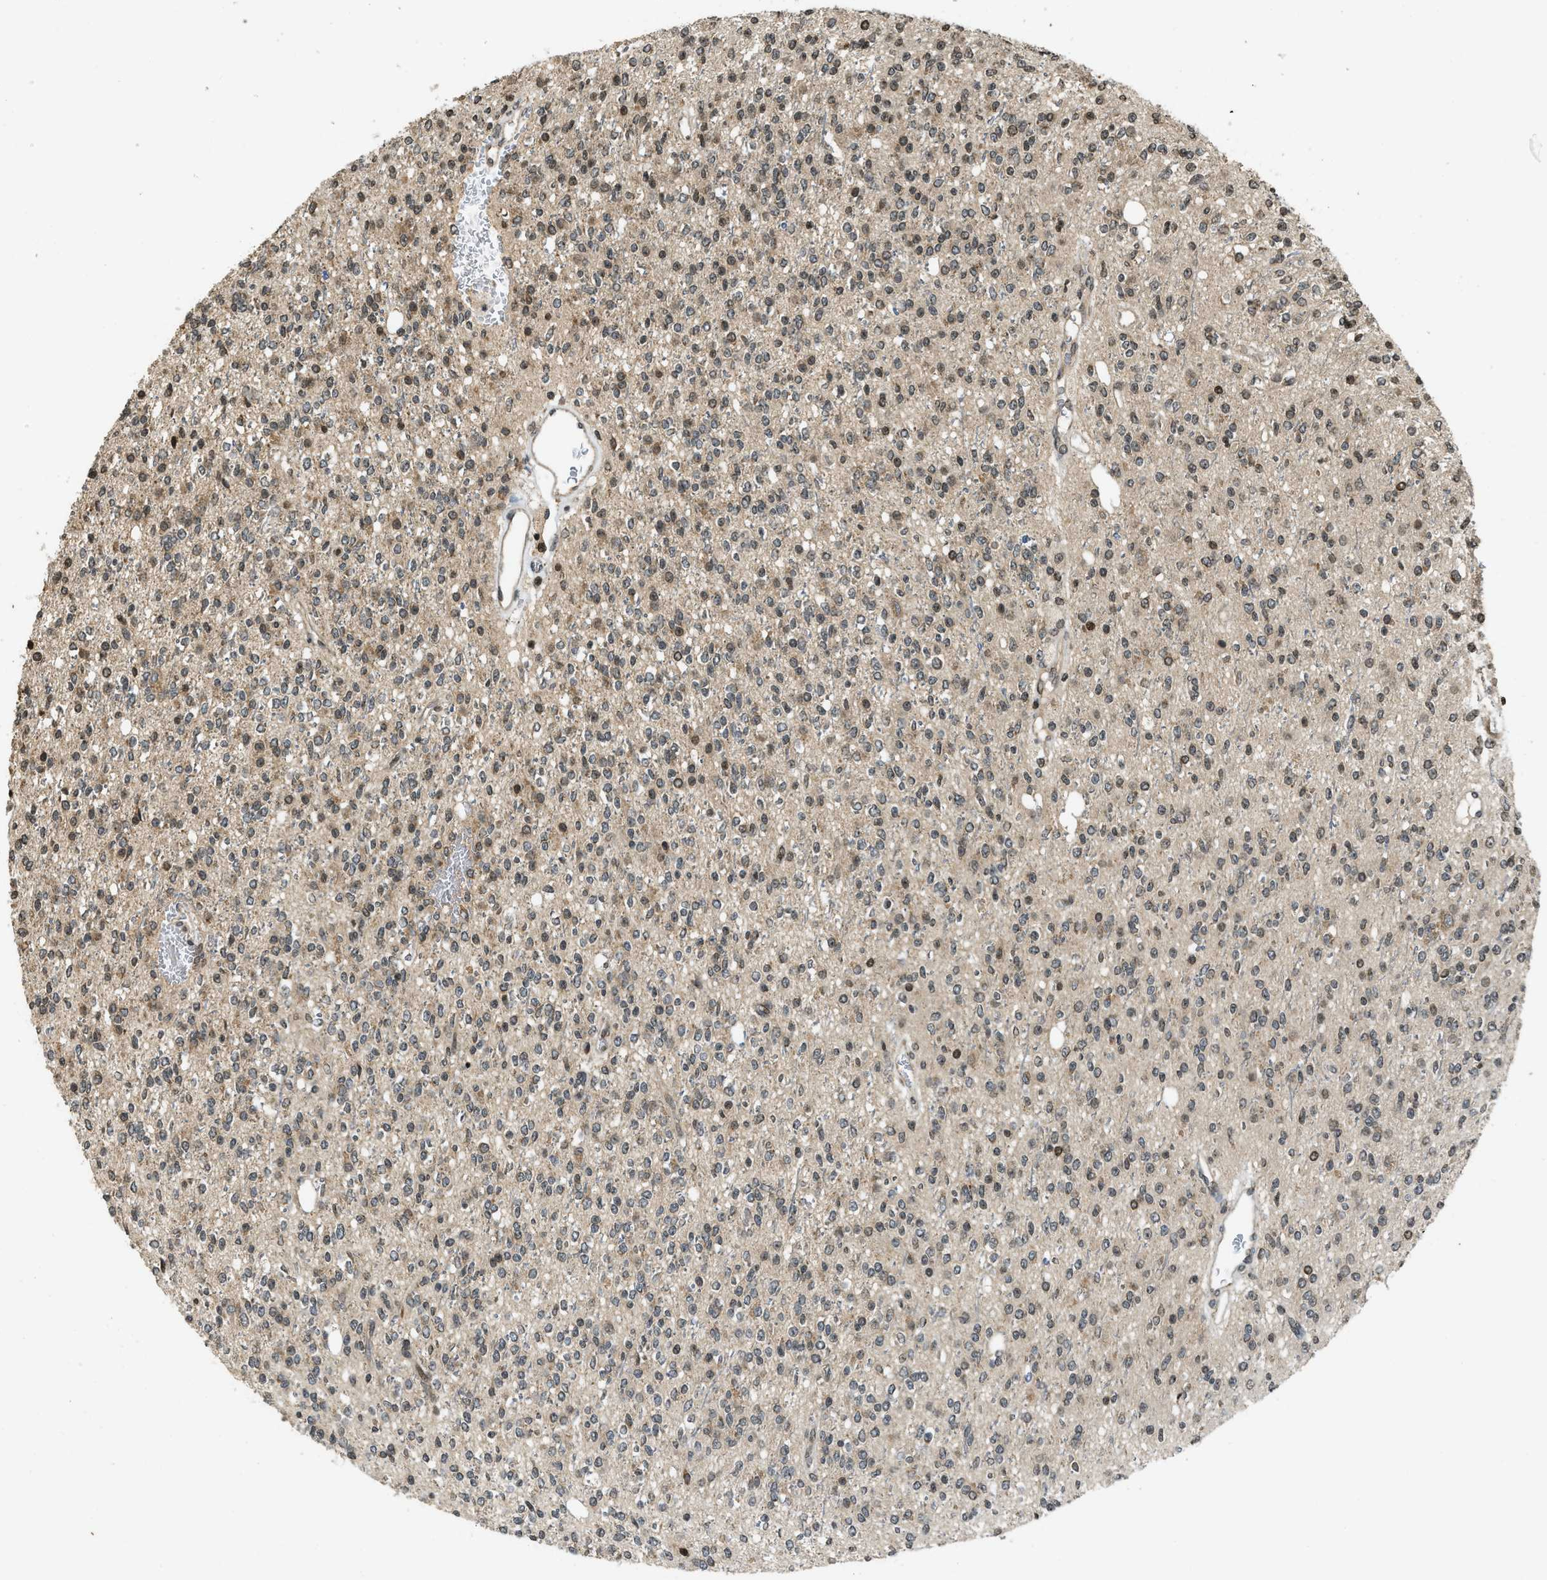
{"staining": {"intensity": "weak", "quantity": "25%-75%", "location": "cytoplasmic/membranous,nuclear"}, "tissue": "glioma", "cell_type": "Tumor cells", "image_type": "cancer", "snomed": [{"axis": "morphology", "description": "Glioma, malignant, High grade"}, {"axis": "topography", "description": "Brain"}], "caption": "Glioma stained with a brown dye displays weak cytoplasmic/membranous and nuclear positive expression in about 25%-75% of tumor cells.", "gene": "SIAH1", "patient": {"sex": "male", "age": 34}}